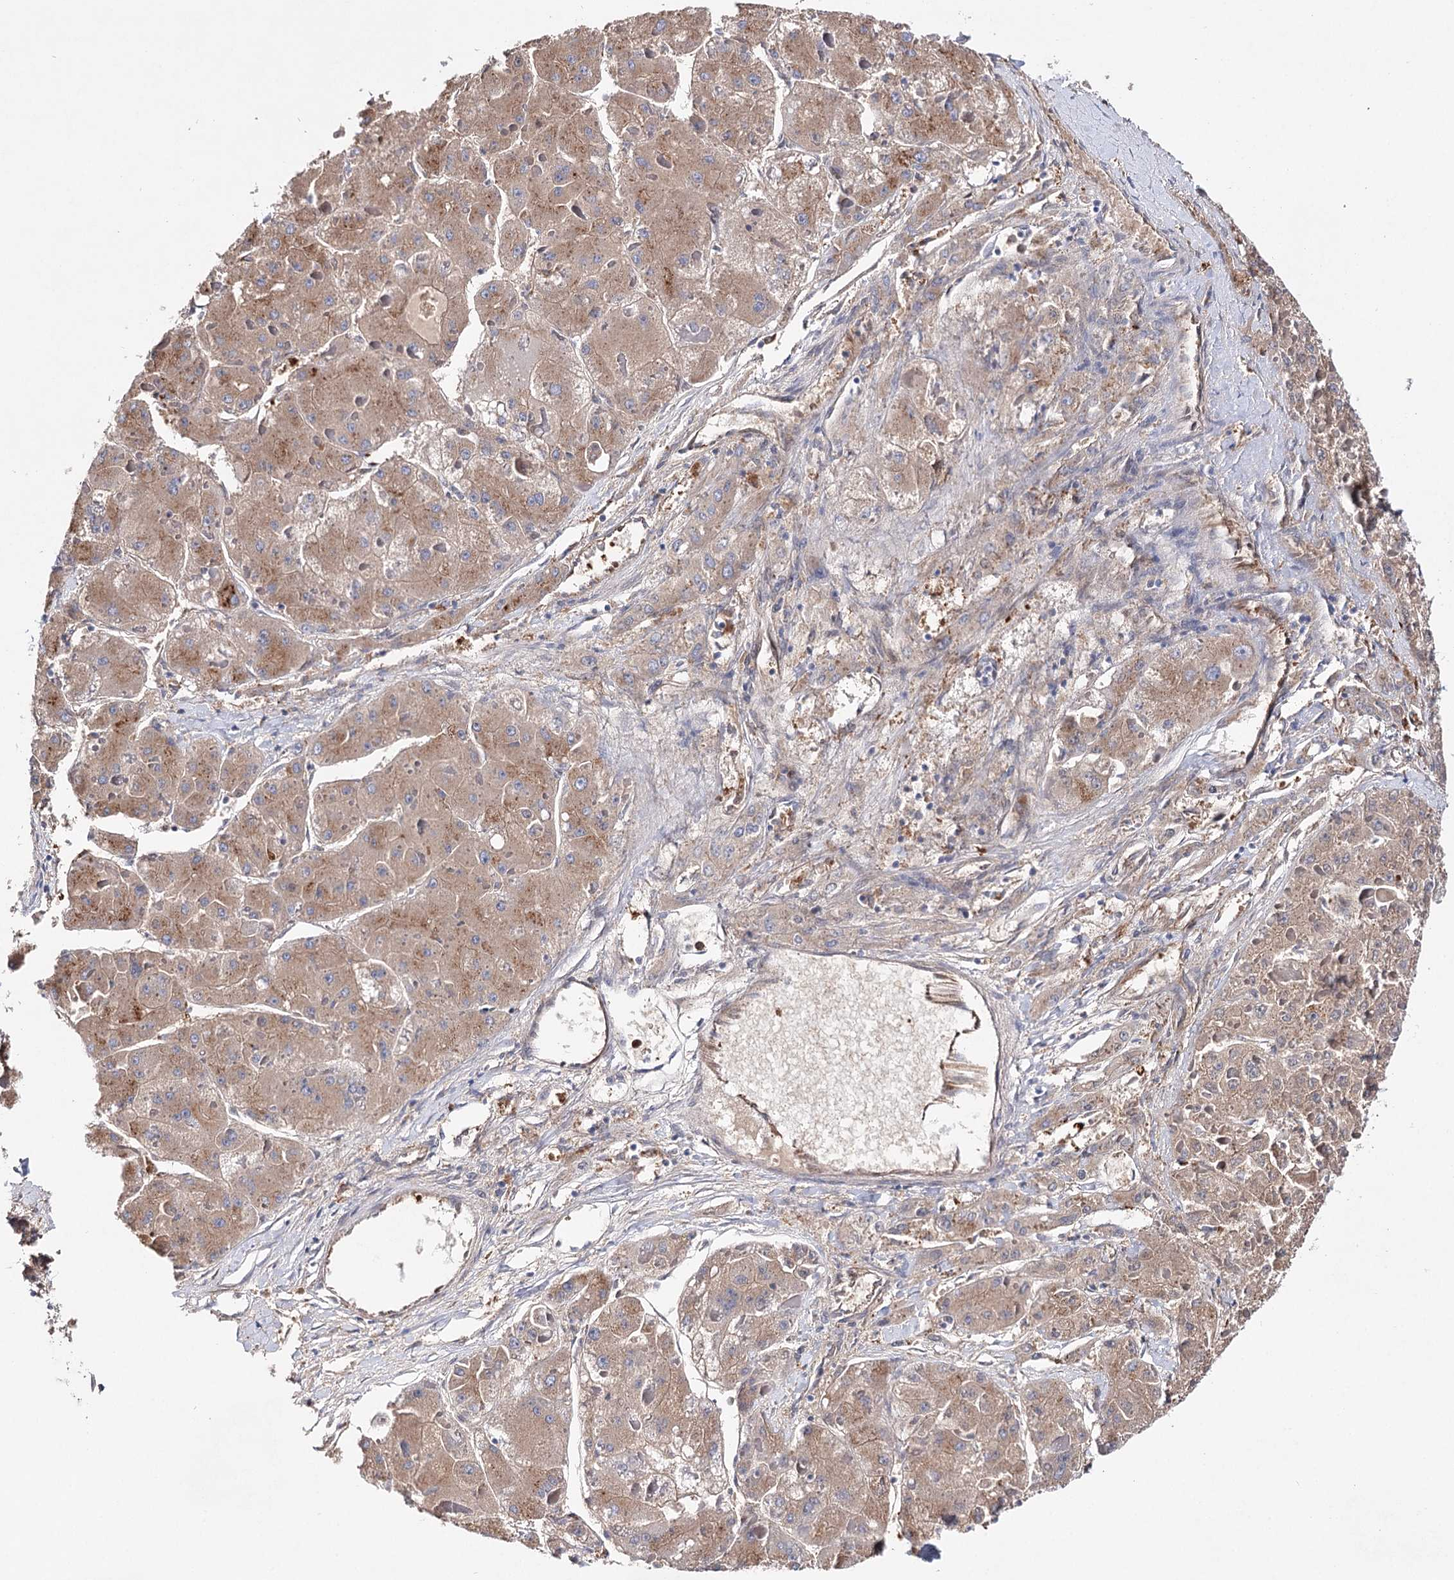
{"staining": {"intensity": "moderate", "quantity": ">75%", "location": "cytoplasmic/membranous"}, "tissue": "liver cancer", "cell_type": "Tumor cells", "image_type": "cancer", "snomed": [{"axis": "morphology", "description": "Carcinoma, Hepatocellular, NOS"}, {"axis": "topography", "description": "Liver"}], "caption": "Immunohistochemical staining of liver cancer displays medium levels of moderate cytoplasmic/membranous protein positivity in about >75% of tumor cells.", "gene": "CFAP46", "patient": {"sex": "female", "age": 73}}